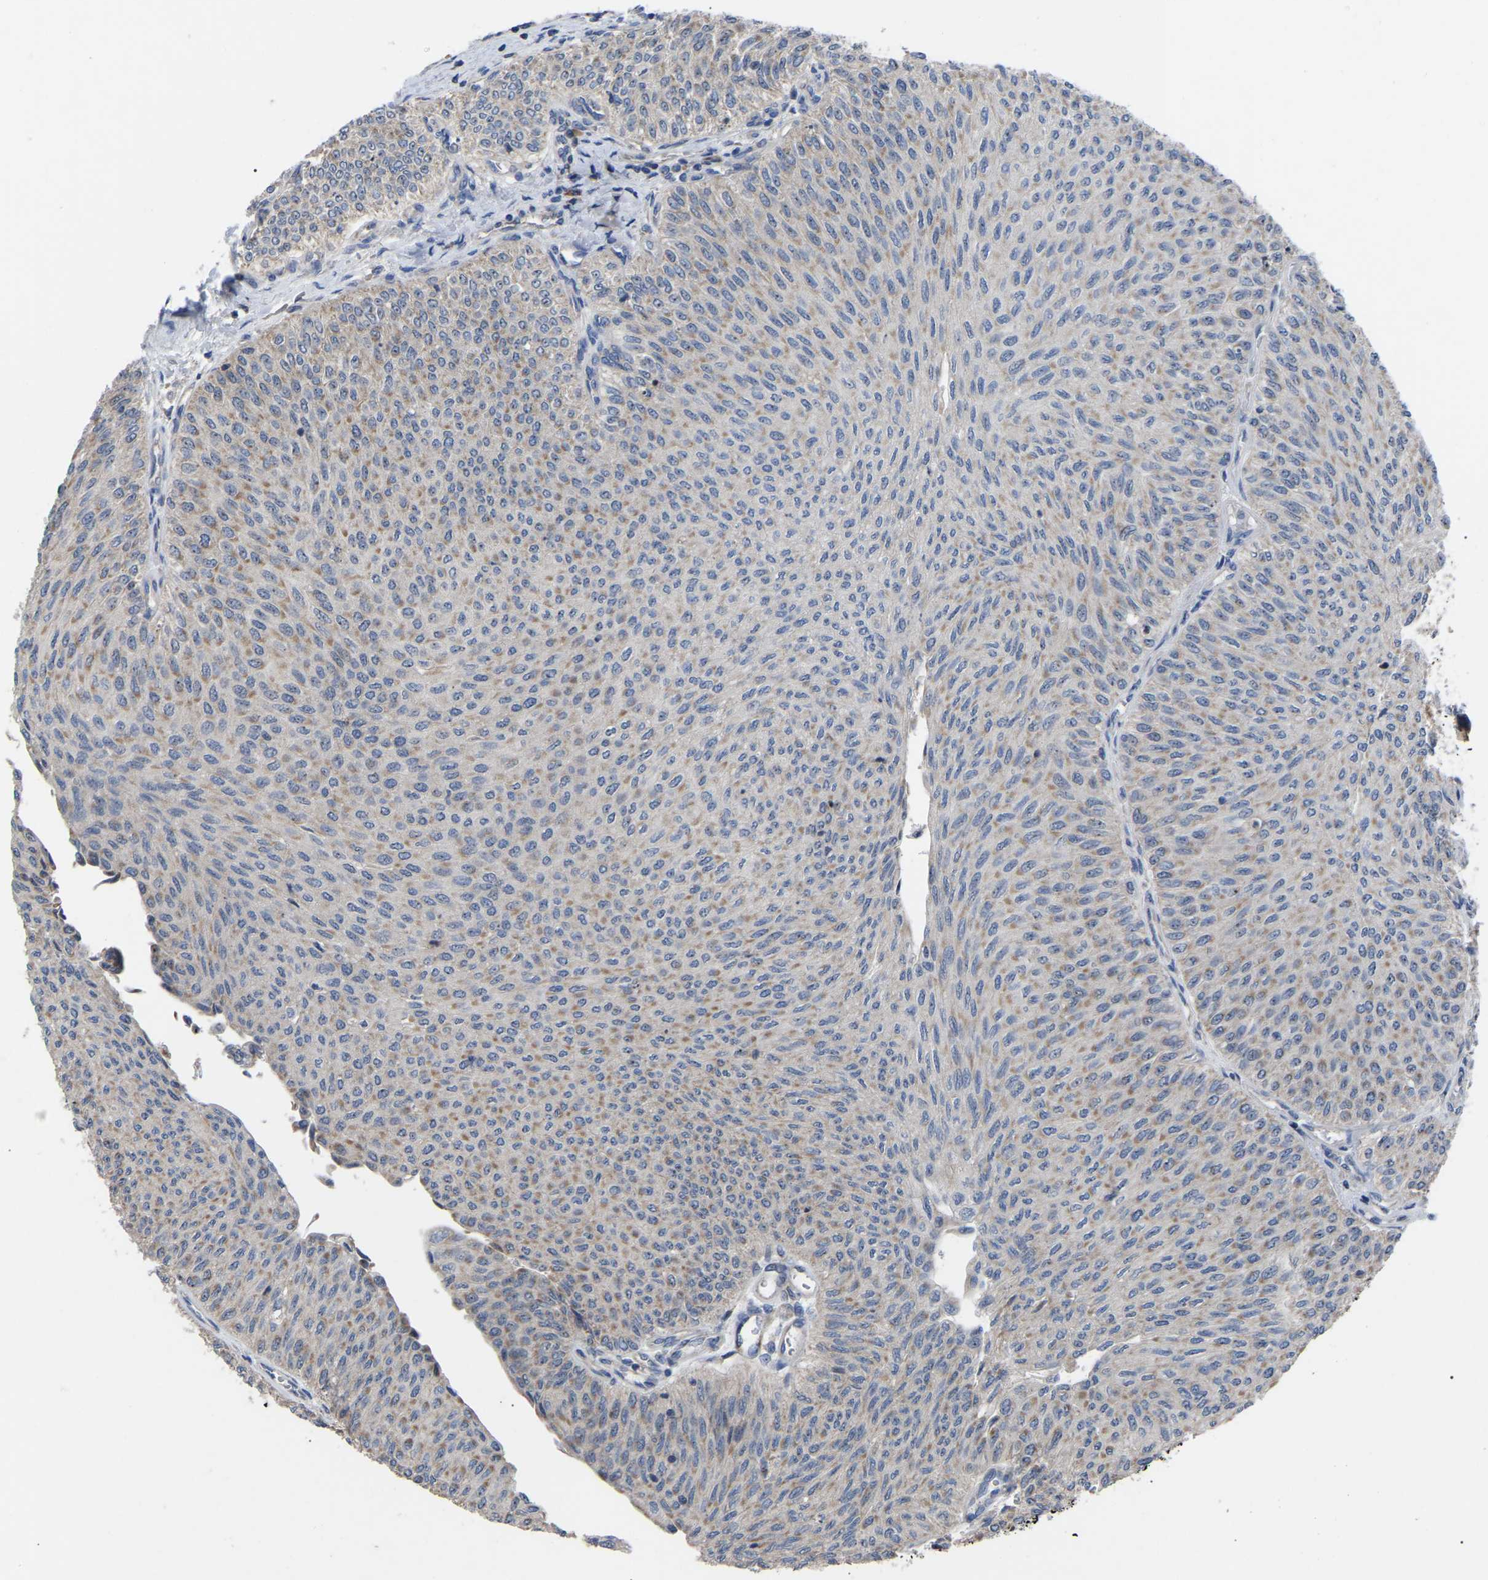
{"staining": {"intensity": "weak", "quantity": ">75%", "location": "cytoplasmic/membranous"}, "tissue": "urothelial cancer", "cell_type": "Tumor cells", "image_type": "cancer", "snomed": [{"axis": "morphology", "description": "Urothelial carcinoma, Low grade"}, {"axis": "topography", "description": "Urinary bladder"}], "caption": "An immunohistochemistry (IHC) photomicrograph of tumor tissue is shown. Protein staining in brown labels weak cytoplasmic/membranous positivity in urothelial cancer within tumor cells.", "gene": "NOP53", "patient": {"sex": "male", "age": 78}}